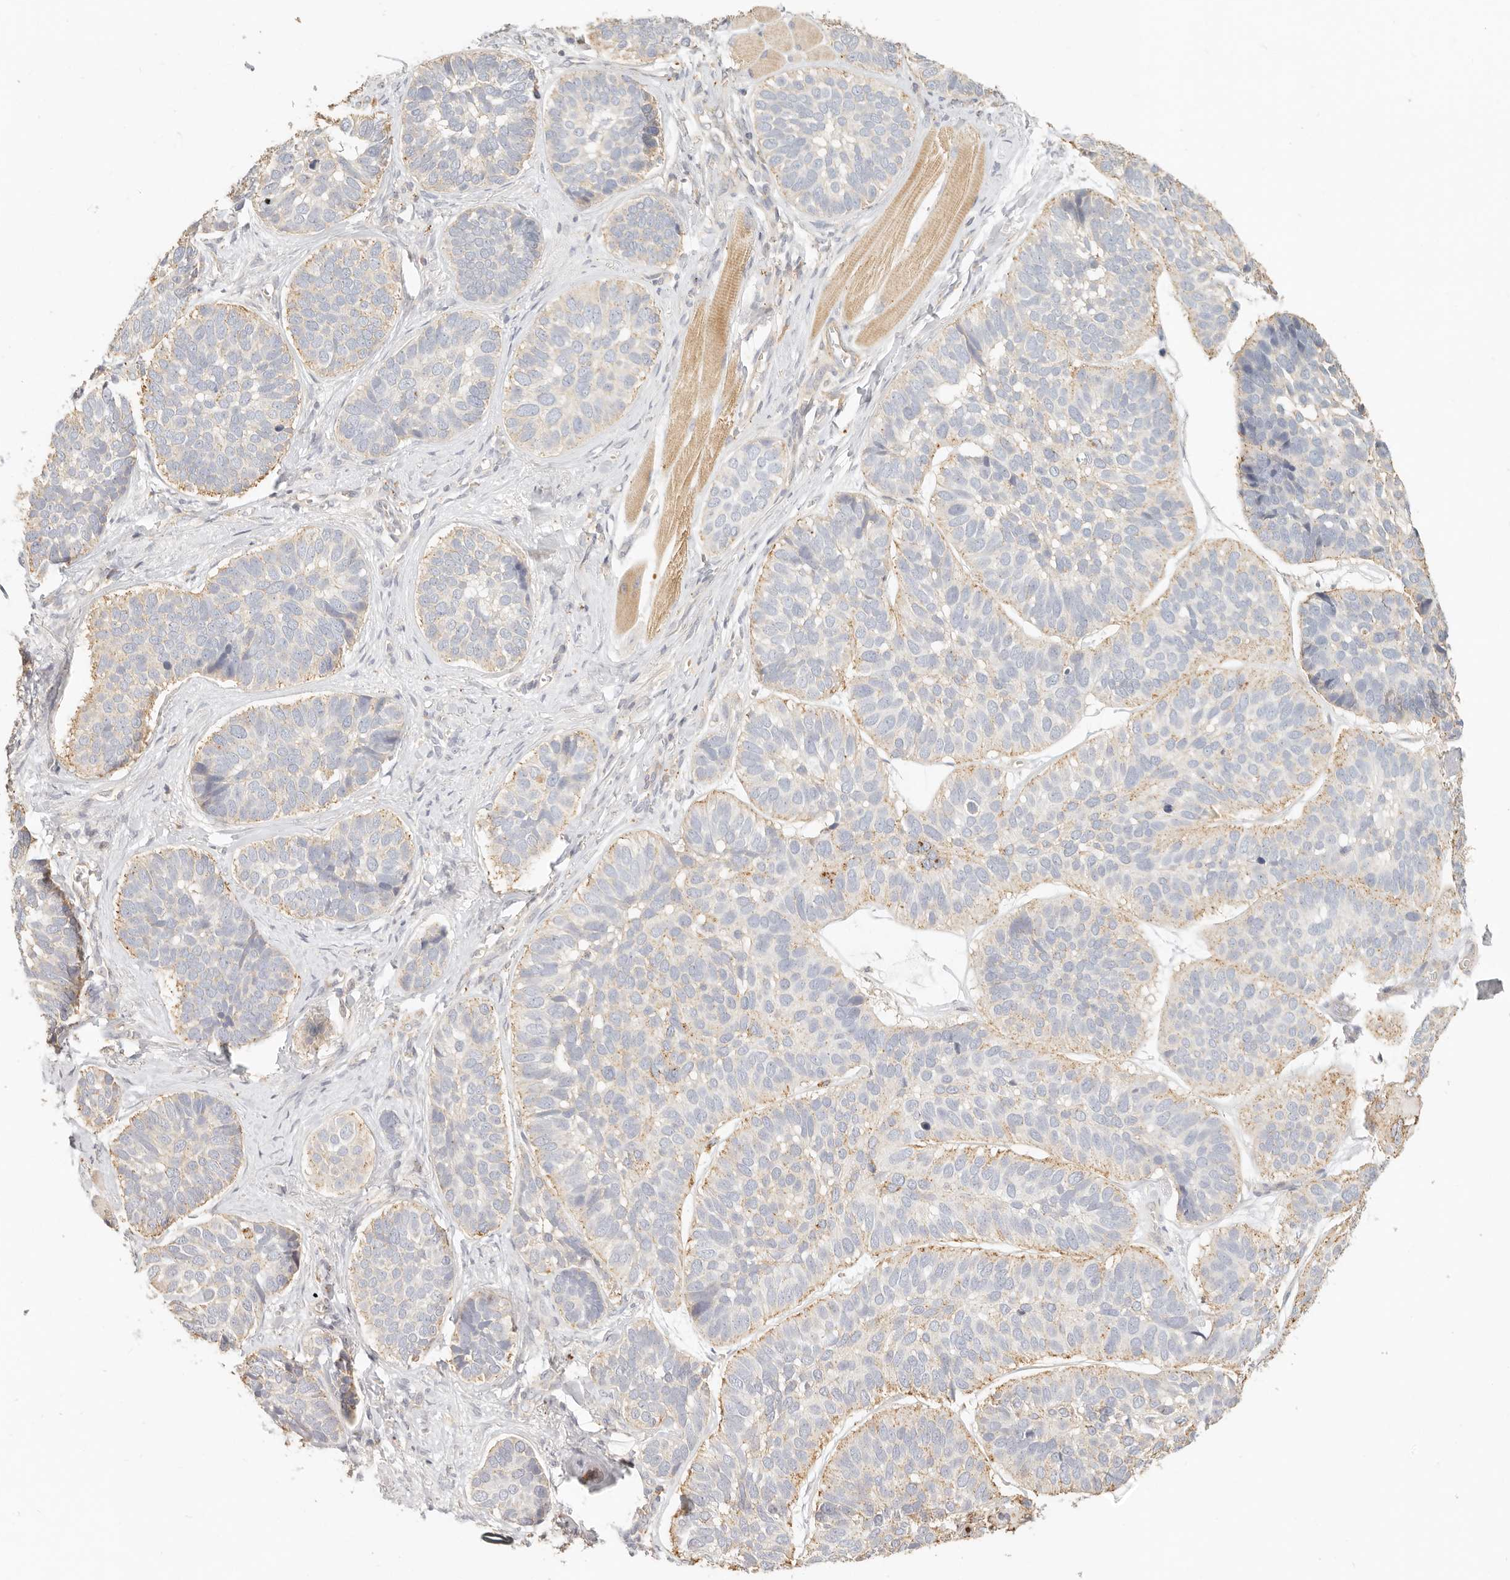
{"staining": {"intensity": "moderate", "quantity": "25%-75%", "location": "cytoplasmic/membranous"}, "tissue": "skin cancer", "cell_type": "Tumor cells", "image_type": "cancer", "snomed": [{"axis": "morphology", "description": "Basal cell carcinoma"}, {"axis": "topography", "description": "Skin"}], "caption": "Human skin cancer stained with a protein marker demonstrates moderate staining in tumor cells.", "gene": "CNMD", "patient": {"sex": "male", "age": 62}}